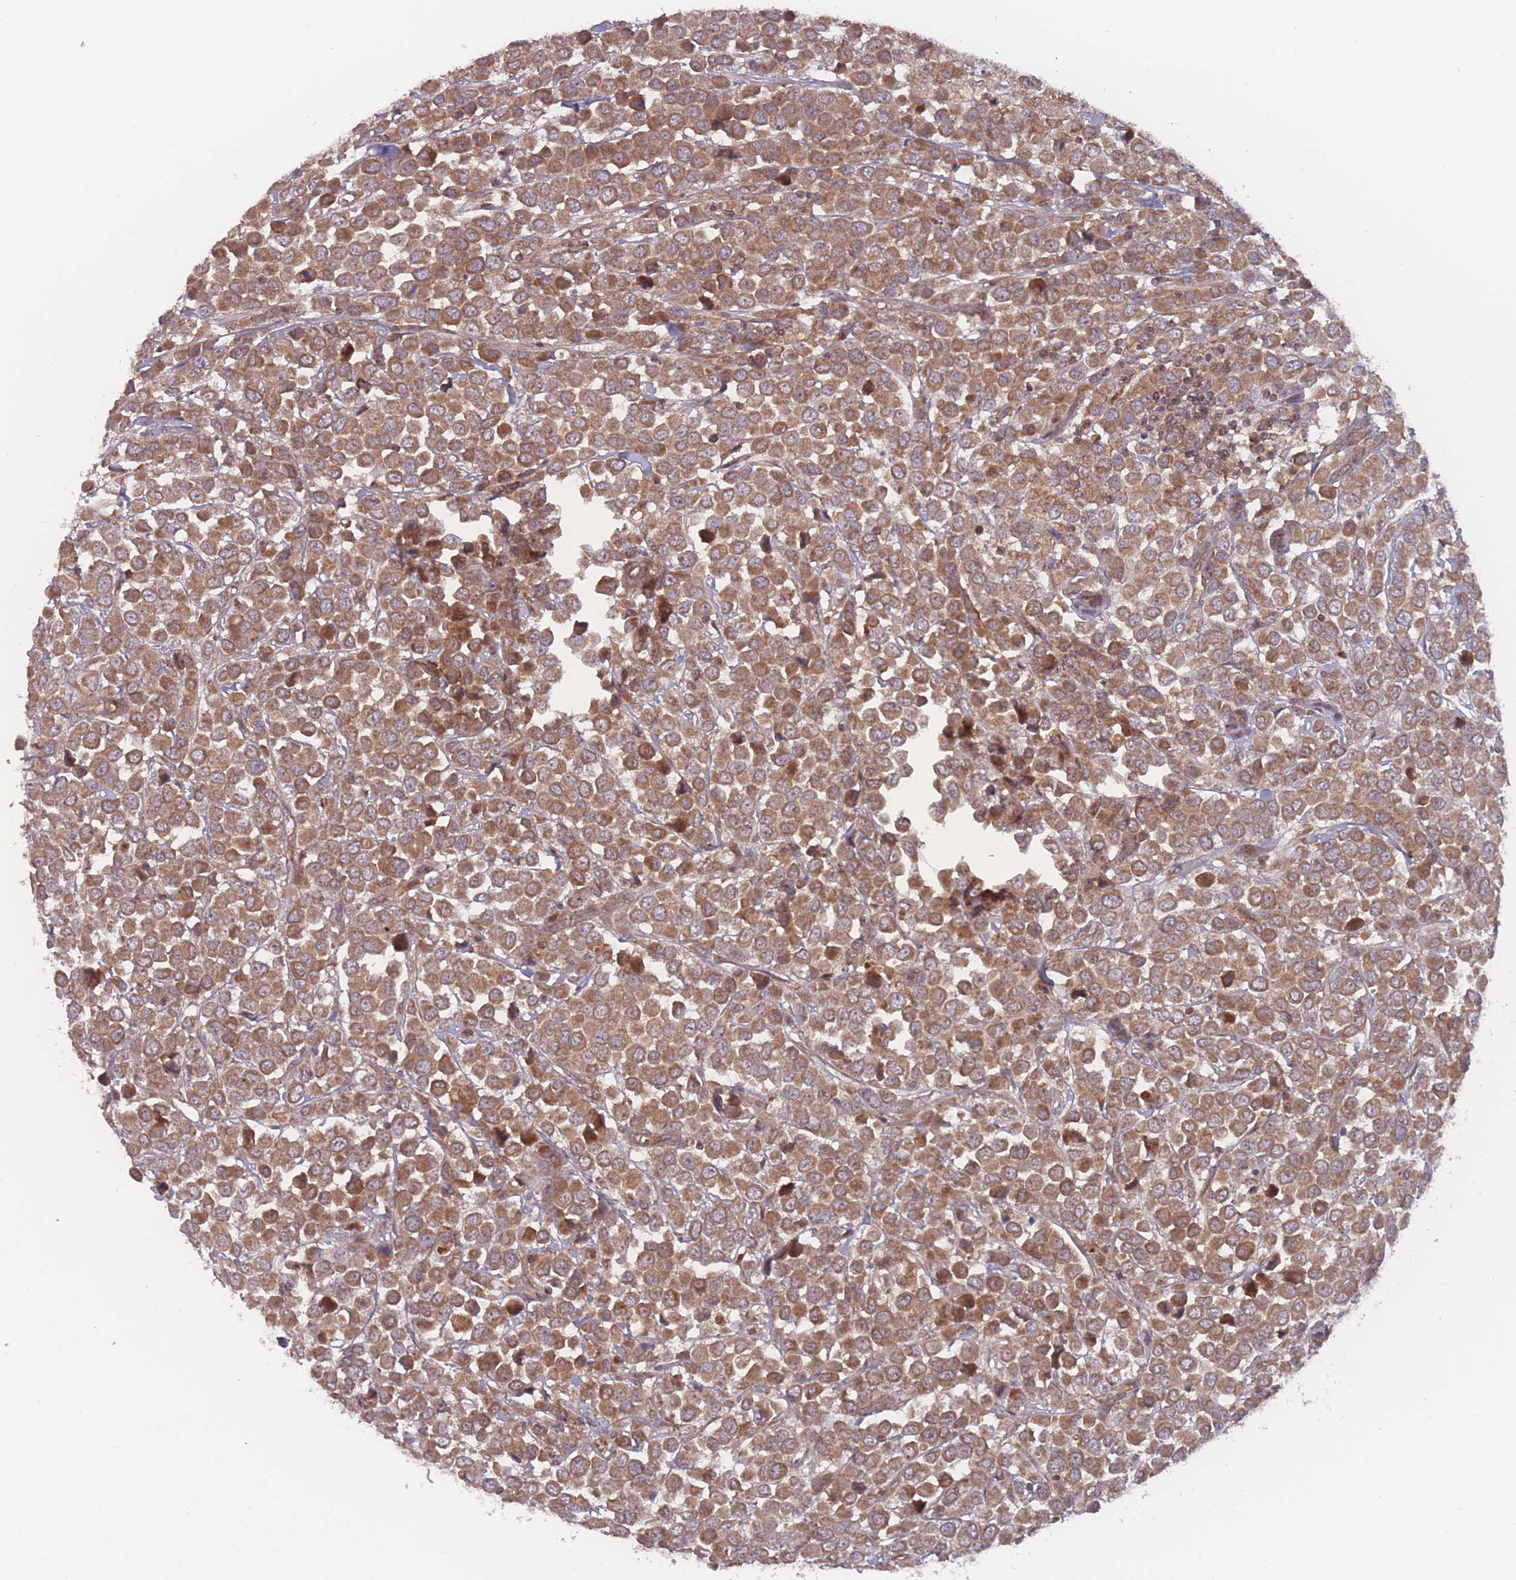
{"staining": {"intensity": "moderate", "quantity": ">75%", "location": "cytoplasmic/membranous"}, "tissue": "breast cancer", "cell_type": "Tumor cells", "image_type": "cancer", "snomed": [{"axis": "morphology", "description": "Duct carcinoma"}, {"axis": "topography", "description": "Breast"}], "caption": "High-power microscopy captured an immunohistochemistry histopathology image of breast intraductal carcinoma, revealing moderate cytoplasmic/membranous staining in about >75% of tumor cells.", "gene": "ATP5MG", "patient": {"sex": "female", "age": 61}}